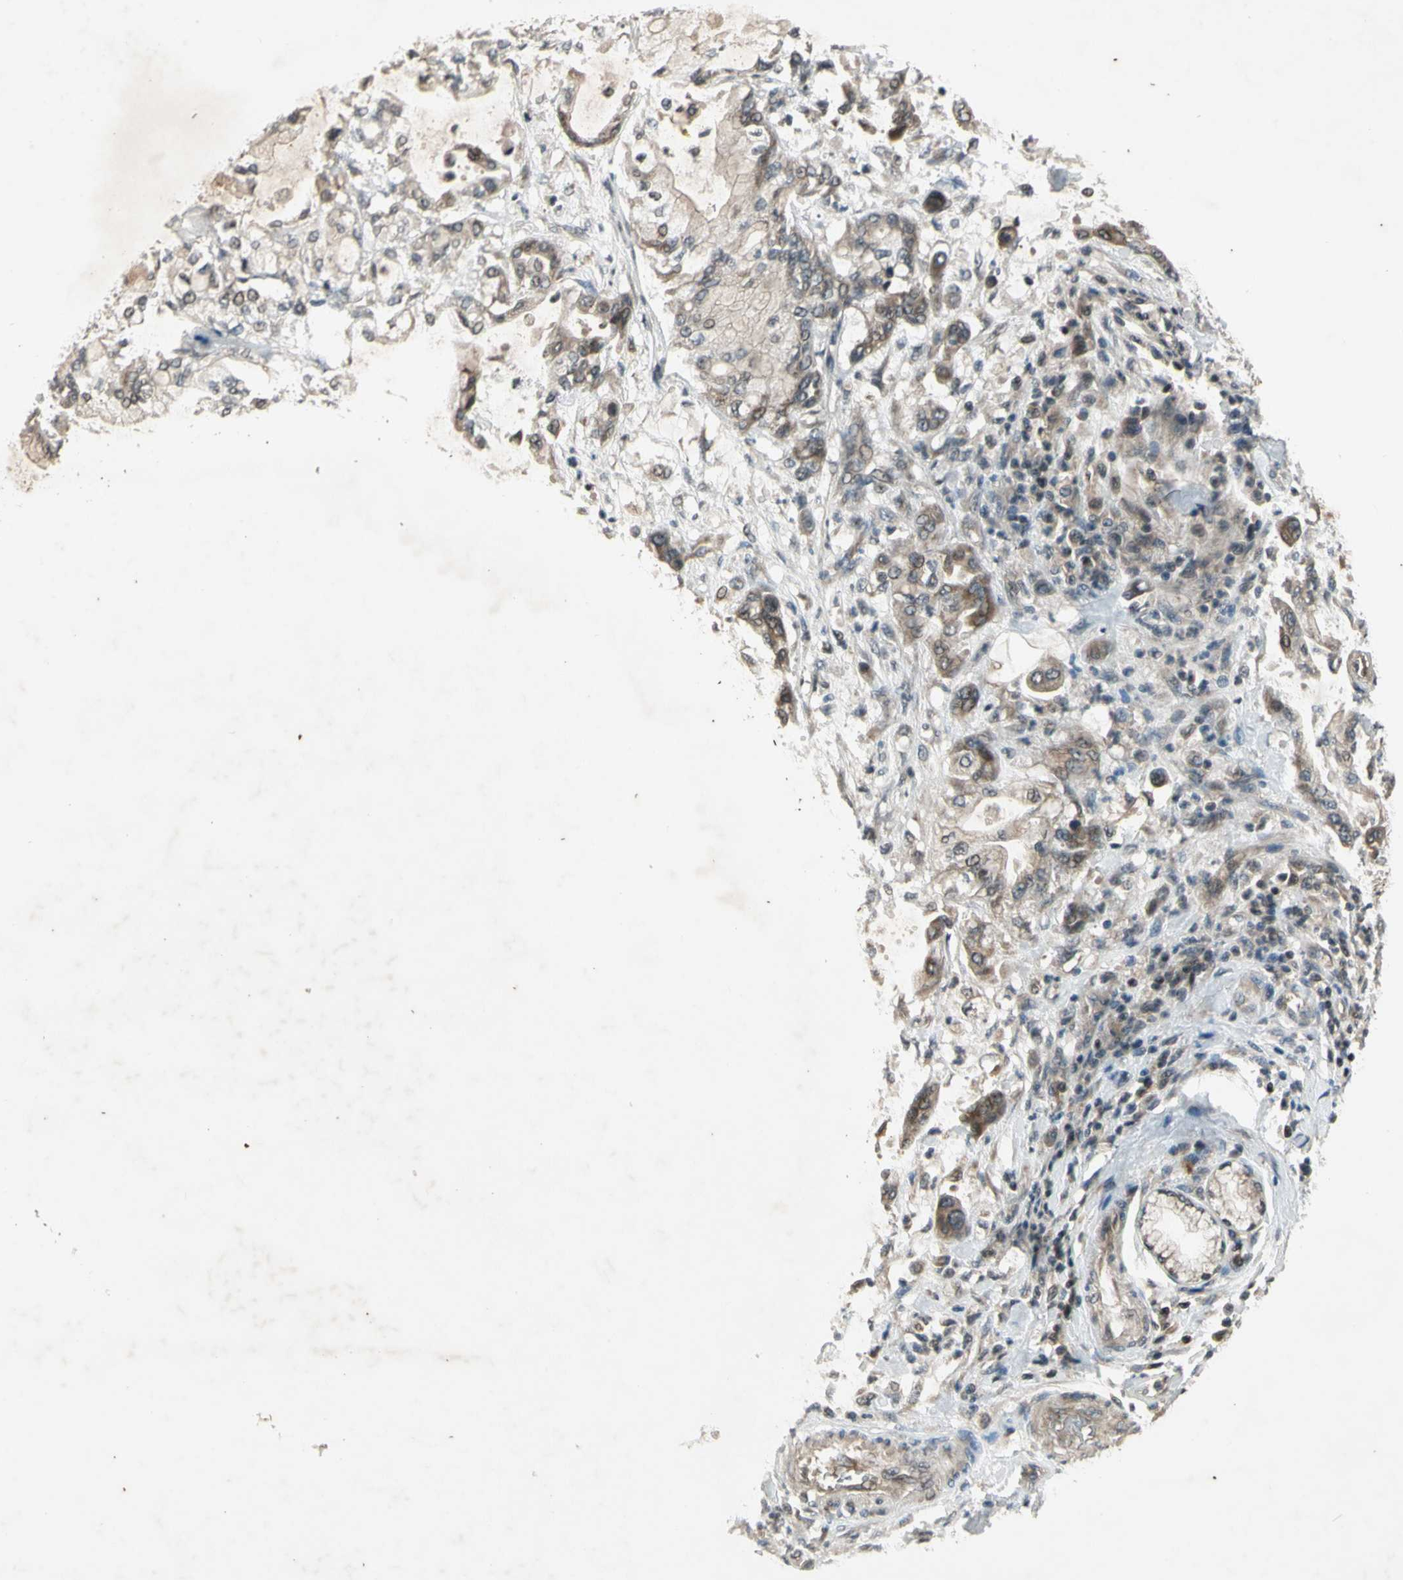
{"staining": {"intensity": "weak", "quantity": "25%-75%", "location": "cytoplasmic/membranous"}, "tissue": "pancreatic cancer", "cell_type": "Tumor cells", "image_type": "cancer", "snomed": [{"axis": "morphology", "description": "Adenocarcinoma, NOS"}, {"axis": "morphology", "description": "Adenocarcinoma, metastatic, NOS"}, {"axis": "topography", "description": "Lymph node"}, {"axis": "topography", "description": "Pancreas"}, {"axis": "topography", "description": "Duodenum"}], "caption": "Immunohistochemical staining of pancreatic adenocarcinoma shows weak cytoplasmic/membranous protein staining in about 25%-75% of tumor cells.", "gene": "EFNB2", "patient": {"sex": "female", "age": 64}}